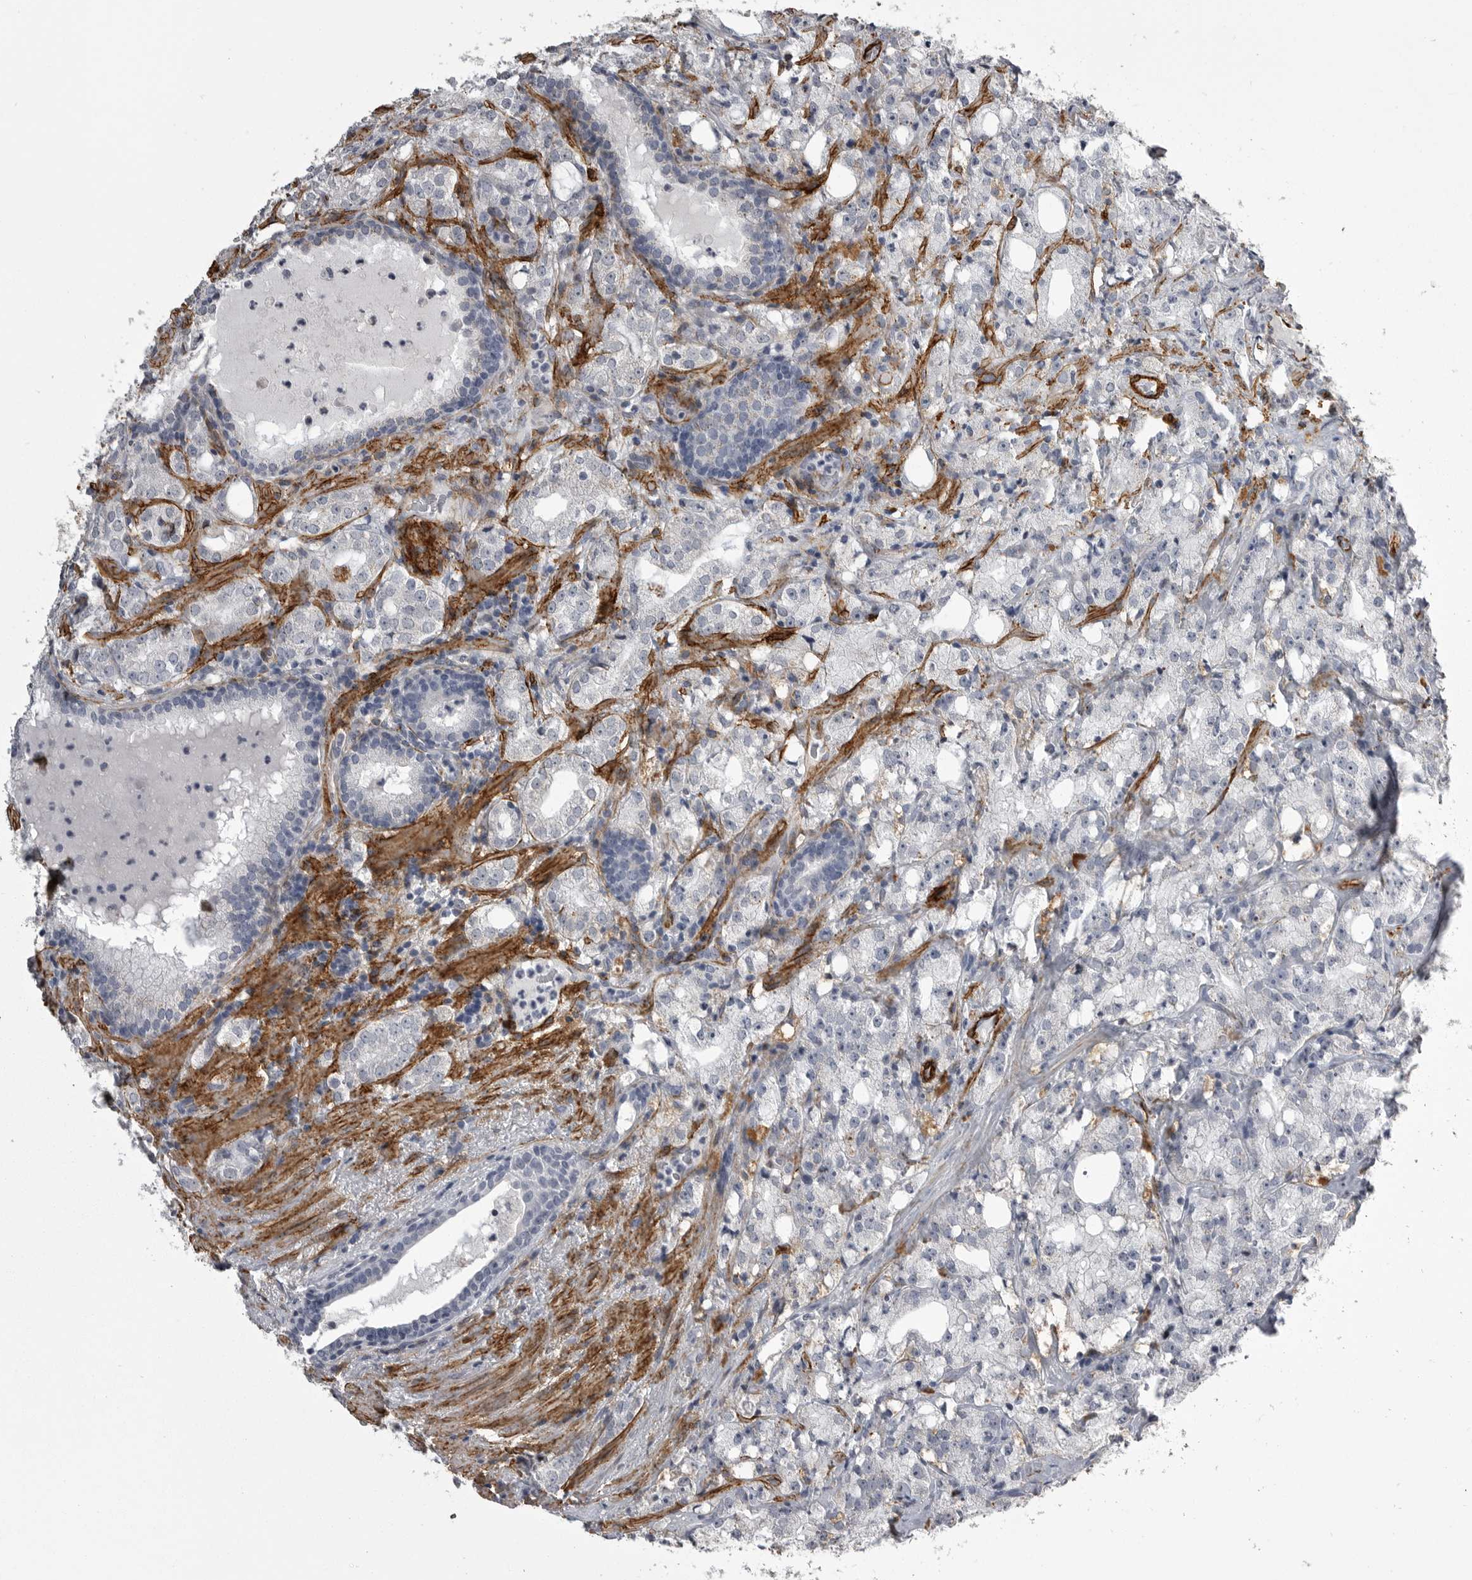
{"staining": {"intensity": "negative", "quantity": "none", "location": "none"}, "tissue": "prostate cancer", "cell_type": "Tumor cells", "image_type": "cancer", "snomed": [{"axis": "morphology", "description": "Adenocarcinoma, High grade"}, {"axis": "topography", "description": "Prostate"}], "caption": "The photomicrograph shows no significant staining in tumor cells of adenocarcinoma (high-grade) (prostate).", "gene": "AOC3", "patient": {"sex": "male", "age": 64}}